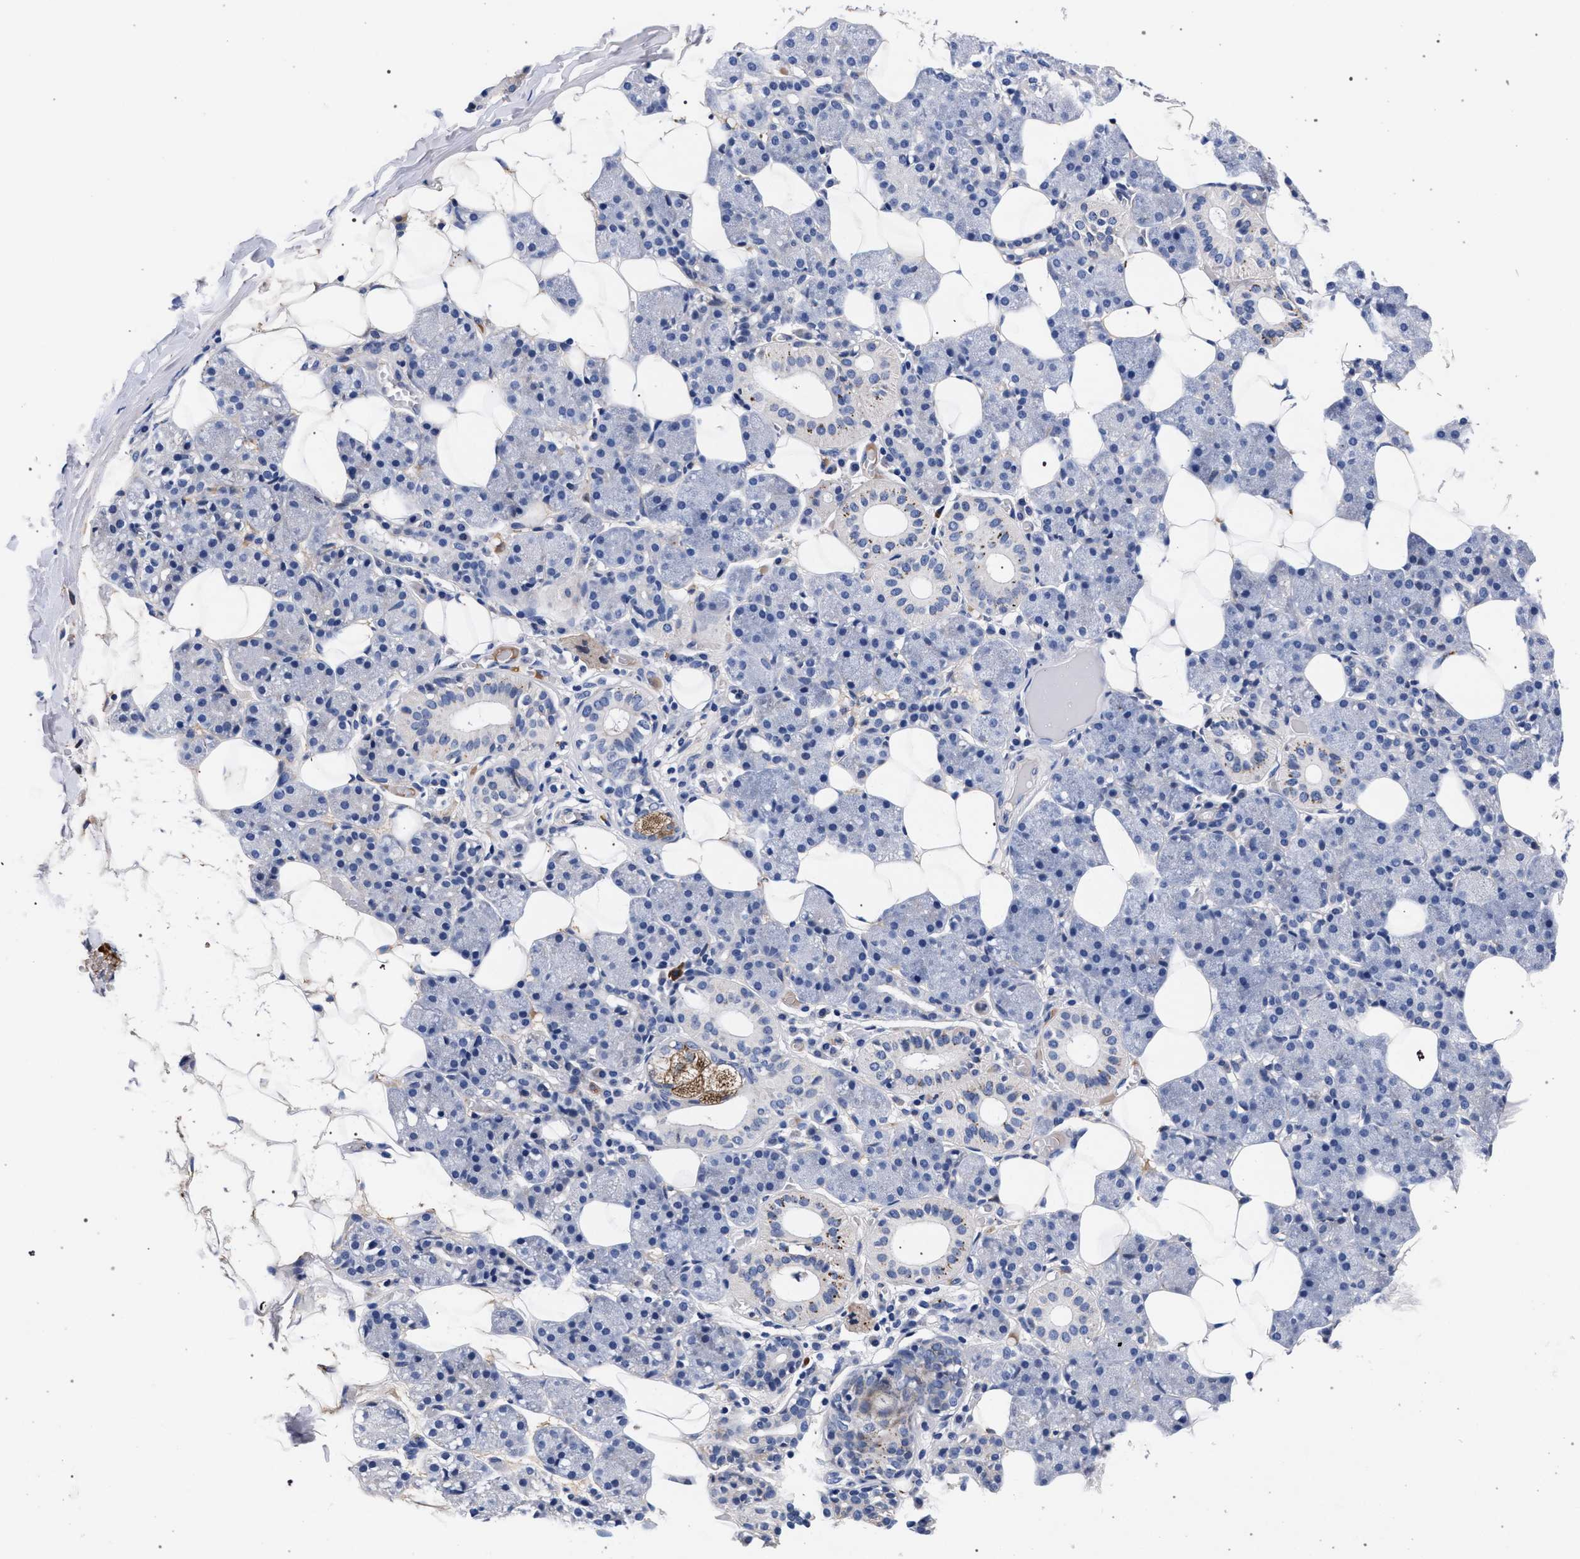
{"staining": {"intensity": "moderate", "quantity": "<25%", "location": "cytoplasmic/membranous"}, "tissue": "salivary gland", "cell_type": "Glandular cells", "image_type": "normal", "snomed": [{"axis": "morphology", "description": "Normal tissue, NOS"}, {"axis": "topography", "description": "Salivary gland"}], "caption": "This image reveals immunohistochemistry (IHC) staining of benign human salivary gland, with low moderate cytoplasmic/membranous expression in approximately <25% of glandular cells.", "gene": "ACOX1", "patient": {"sex": "female", "age": 33}}